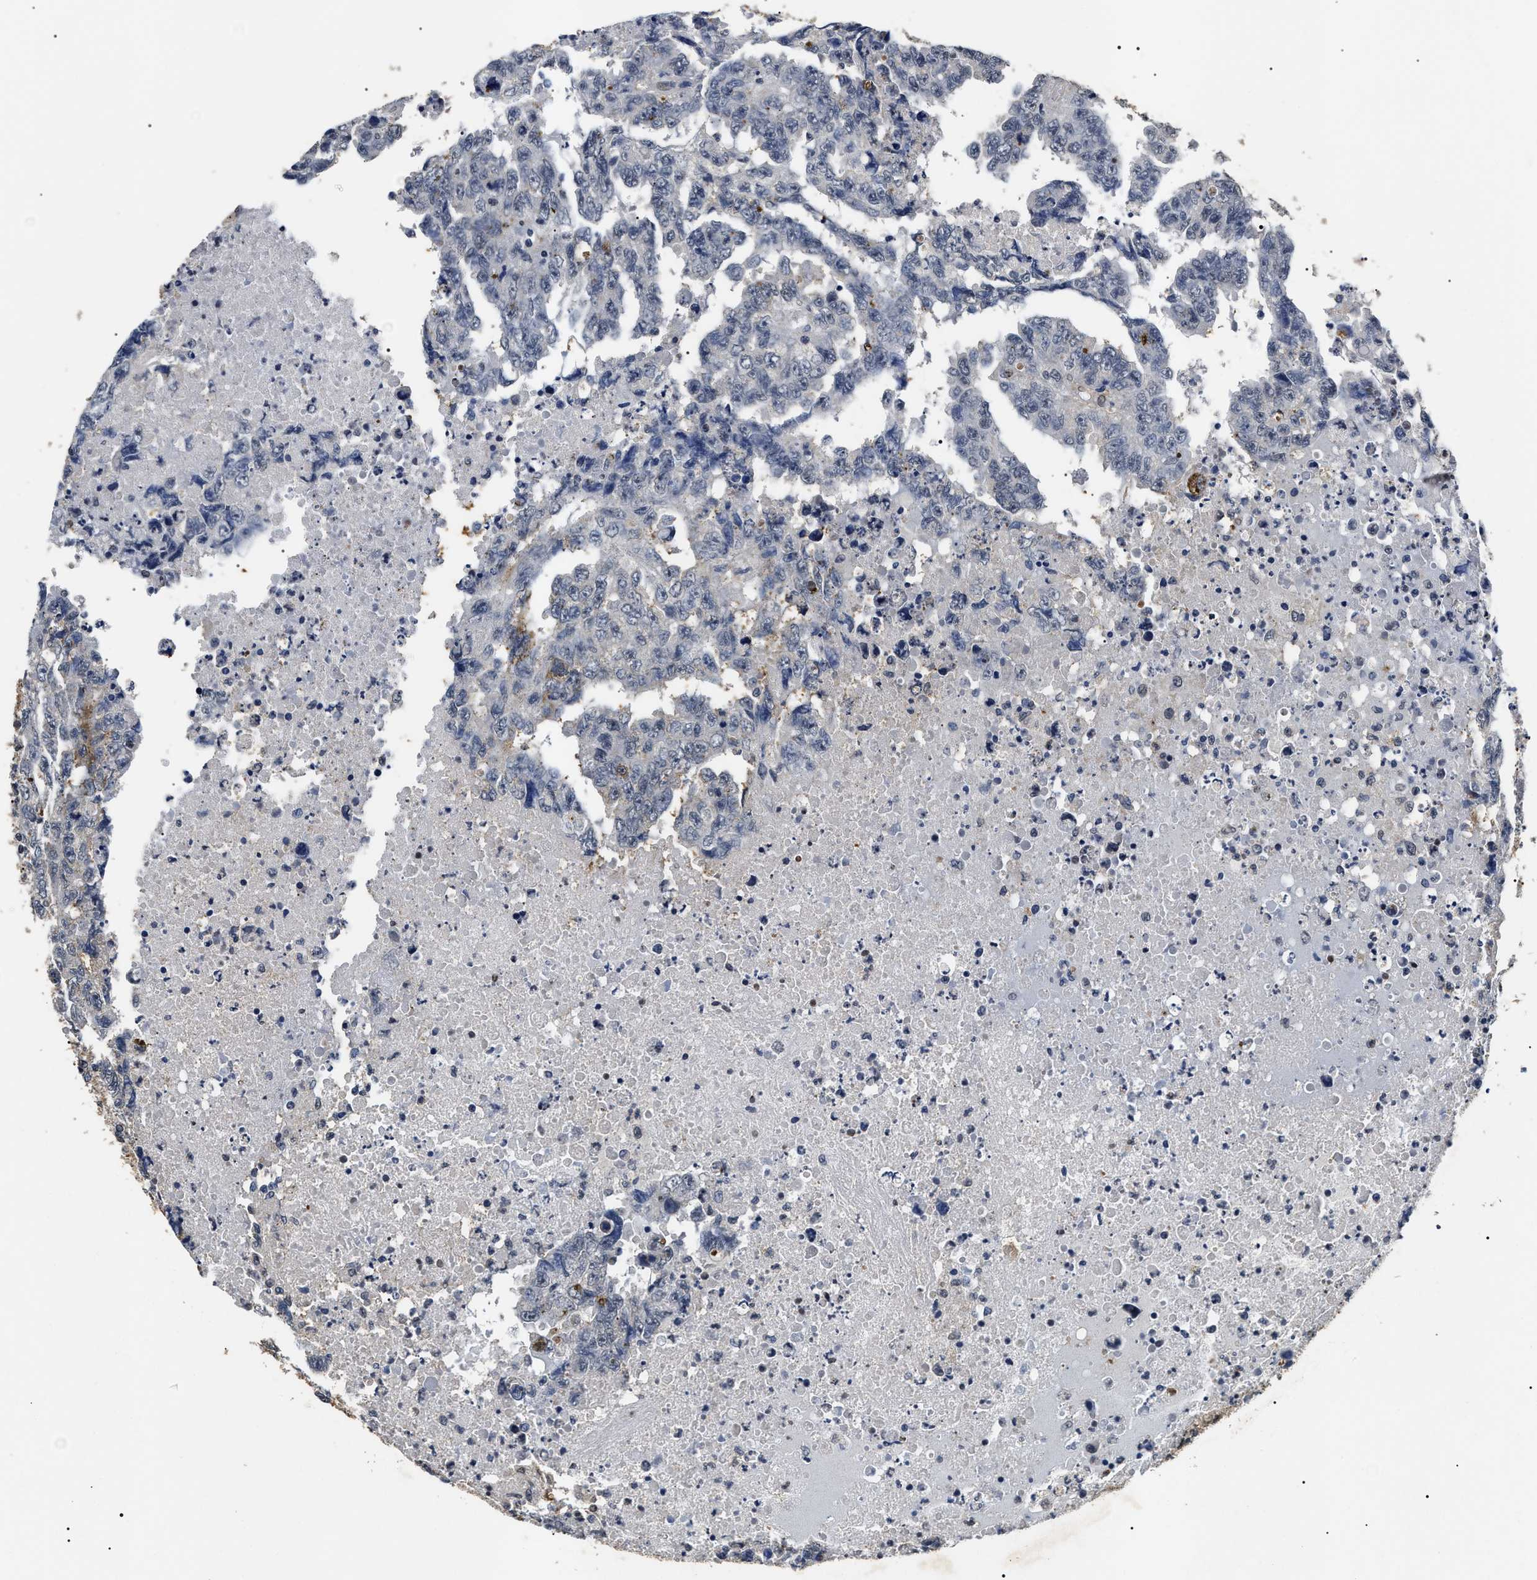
{"staining": {"intensity": "negative", "quantity": "none", "location": "none"}, "tissue": "testis cancer", "cell_type": "Tumor cells", "image_type": "cancer", "snomed": [{"axis": "morphology", "description": "Necrosis, NOS"}, {"axis": "morphology", "description": "Carcinoma, Embryonal, NOS"}, {"axis": "topography", "description": "Testis"}], "caption": "An immunohistochemistry (IHC) photomicrograph of testis cancer (embryonal carcinoma) is shown. There is no staining in tumor cells of testis cancer (embryonal carcinoma).", "gene": "ANP32E", "patient": {"sex": "male", "age": 19}}